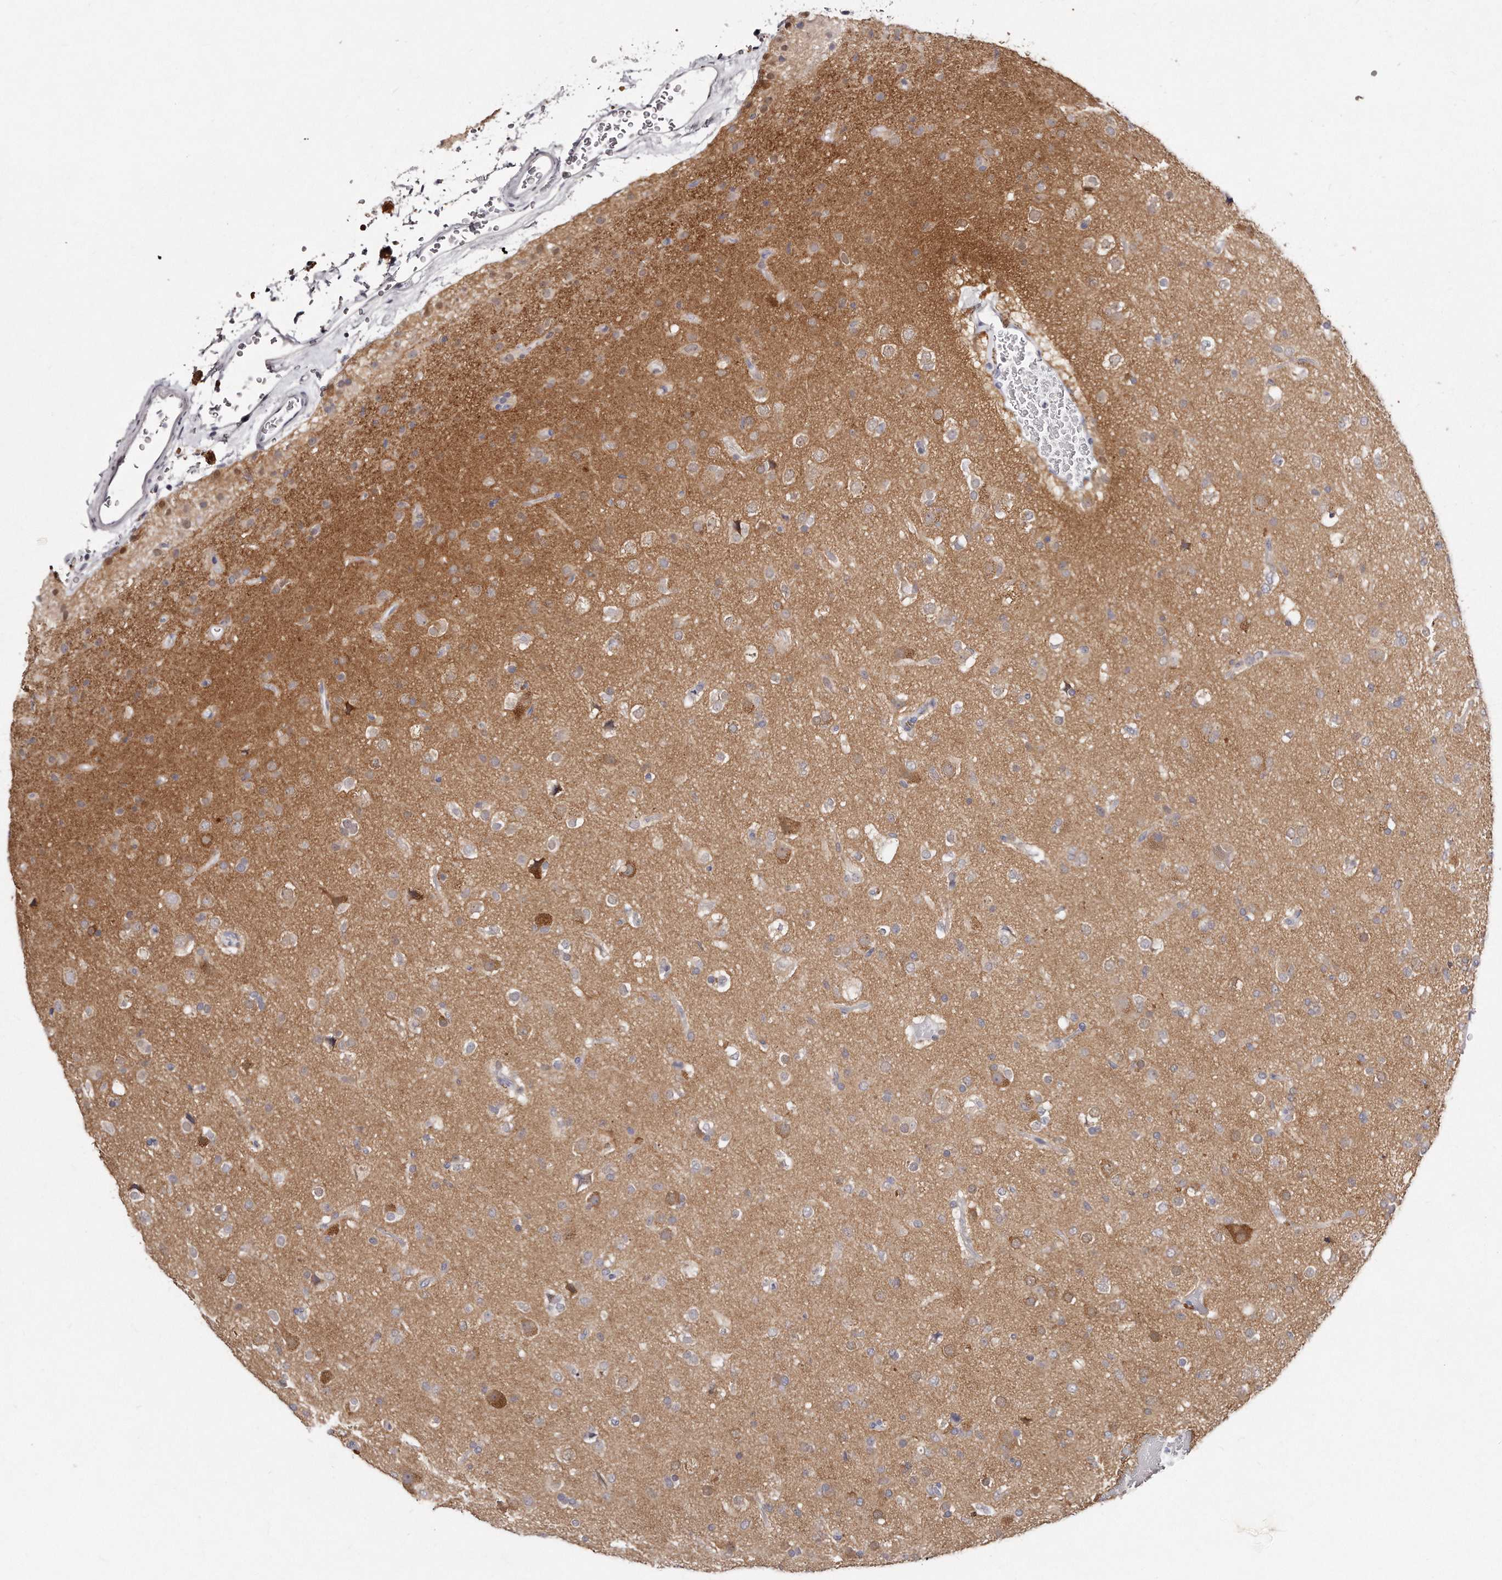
{"staining": {"intensity": "negative", "quantity": "none", "location": "none"}, "tissue": "glioma", "cell_type": "Tumor cells", "image_type": "cancer", "snomed": [{"axis": "morphology", "description": "Glioma, malignant, Low grade"}, {"axis": "topography", "description": "Brain"}], "caption": "Immunohistochemistry image of neoplastic tissue: human malignant glioma (low-grade) stained with DAB displays no significant protein positivity in tumor cells.", "gene": "GDA", "patient": {"sex": "male", "age": 65}}